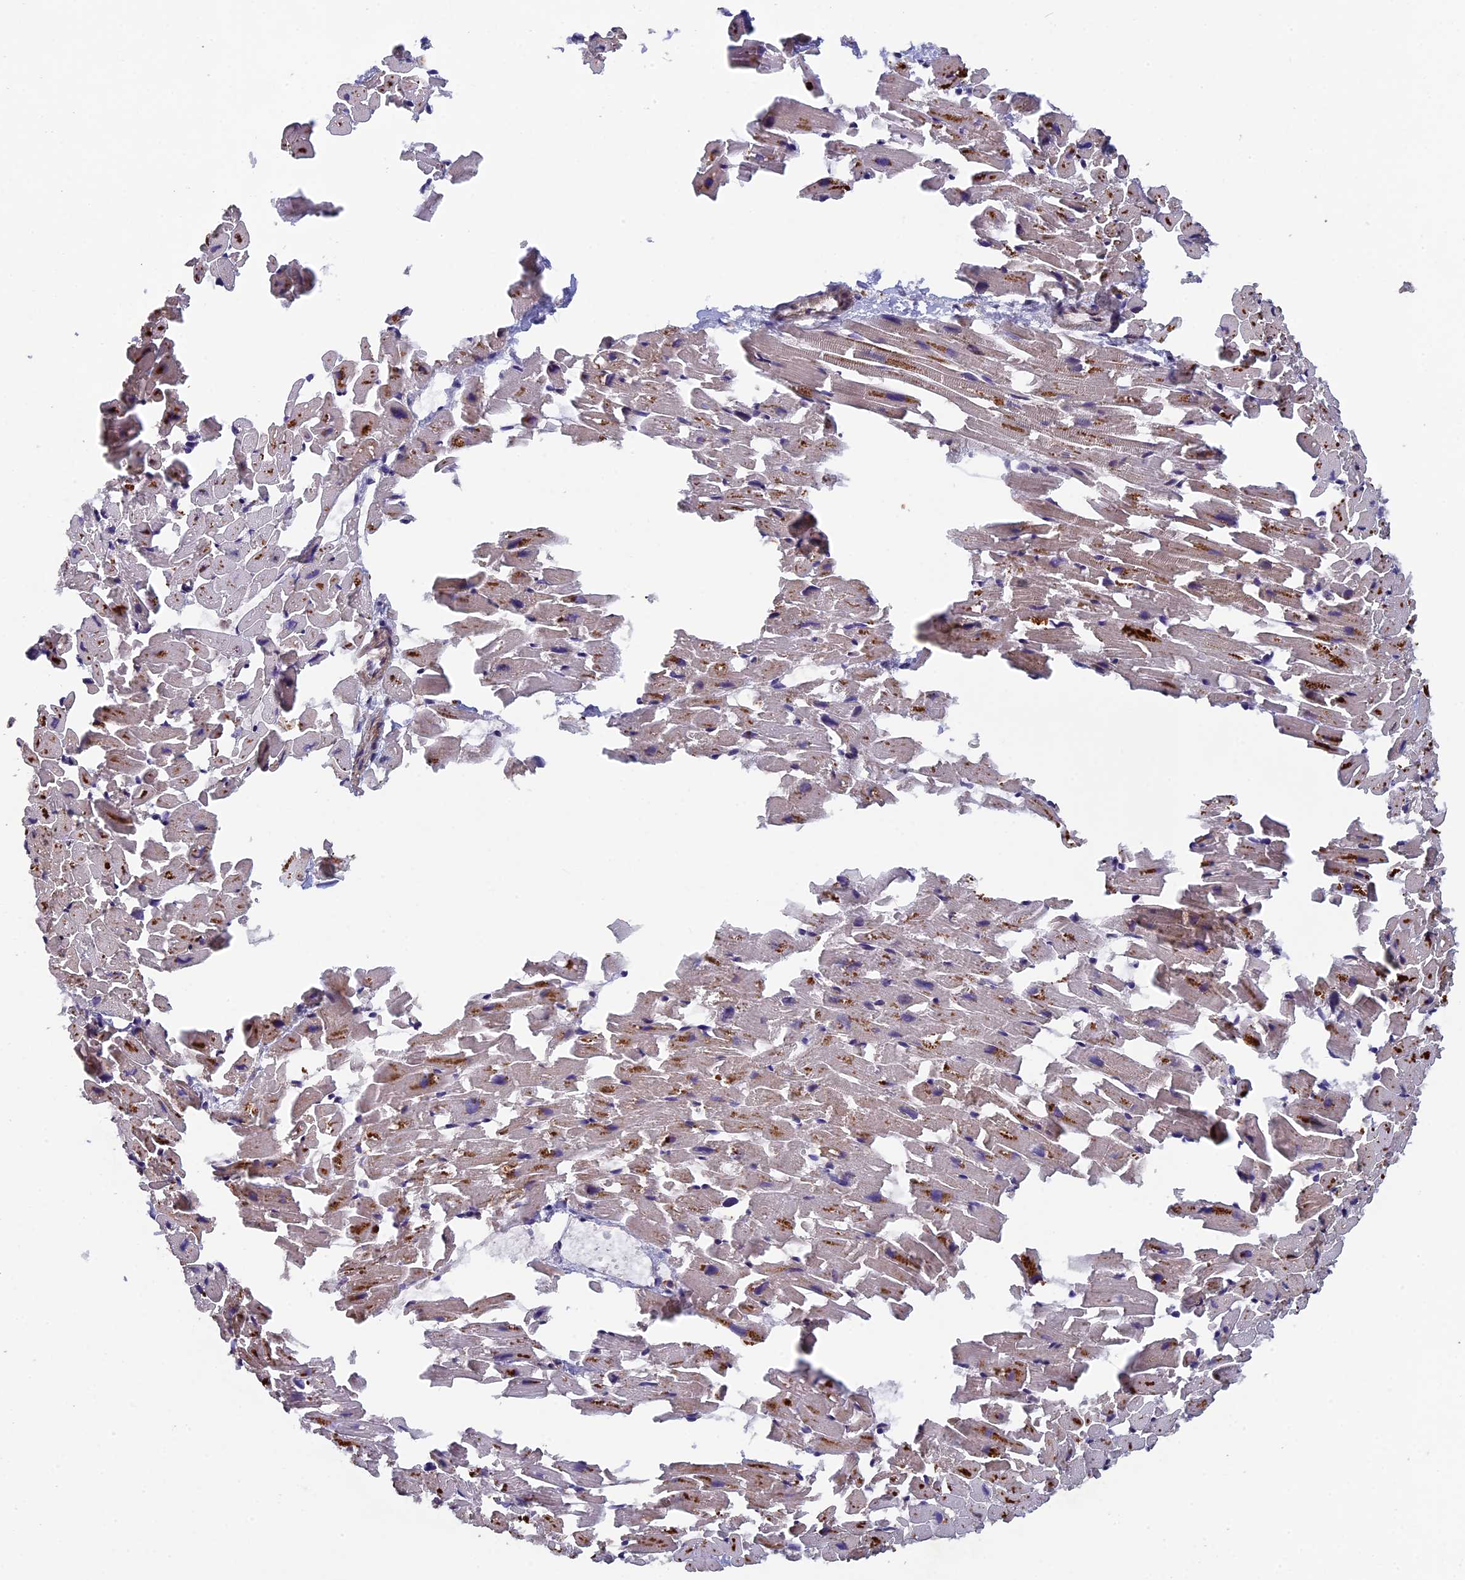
{"staining": {"intensity": "moderate", "quantity": "<25%", "location": "cytoplasmic/membranous"}, "tissue": "heart muscle", "cell_type": "Cardiomyocytes", "image_type": "normal", "snomed": [{"axis": "morphology", "description": "Normal tissue, NOS"}, {"axis": "topography", "description": "Heart"}], "caption": "Unremarkable heart muscle shows moderate cytoplasmic/membranous expression in approximately <25% of cardiomyocytes, visualized by immunohistochemistry. The protein of interest is shown in brown color, while the nuclei are stained blue.", "gene": "CCDC153", "patient": {"sex": "female", "age": 64}}